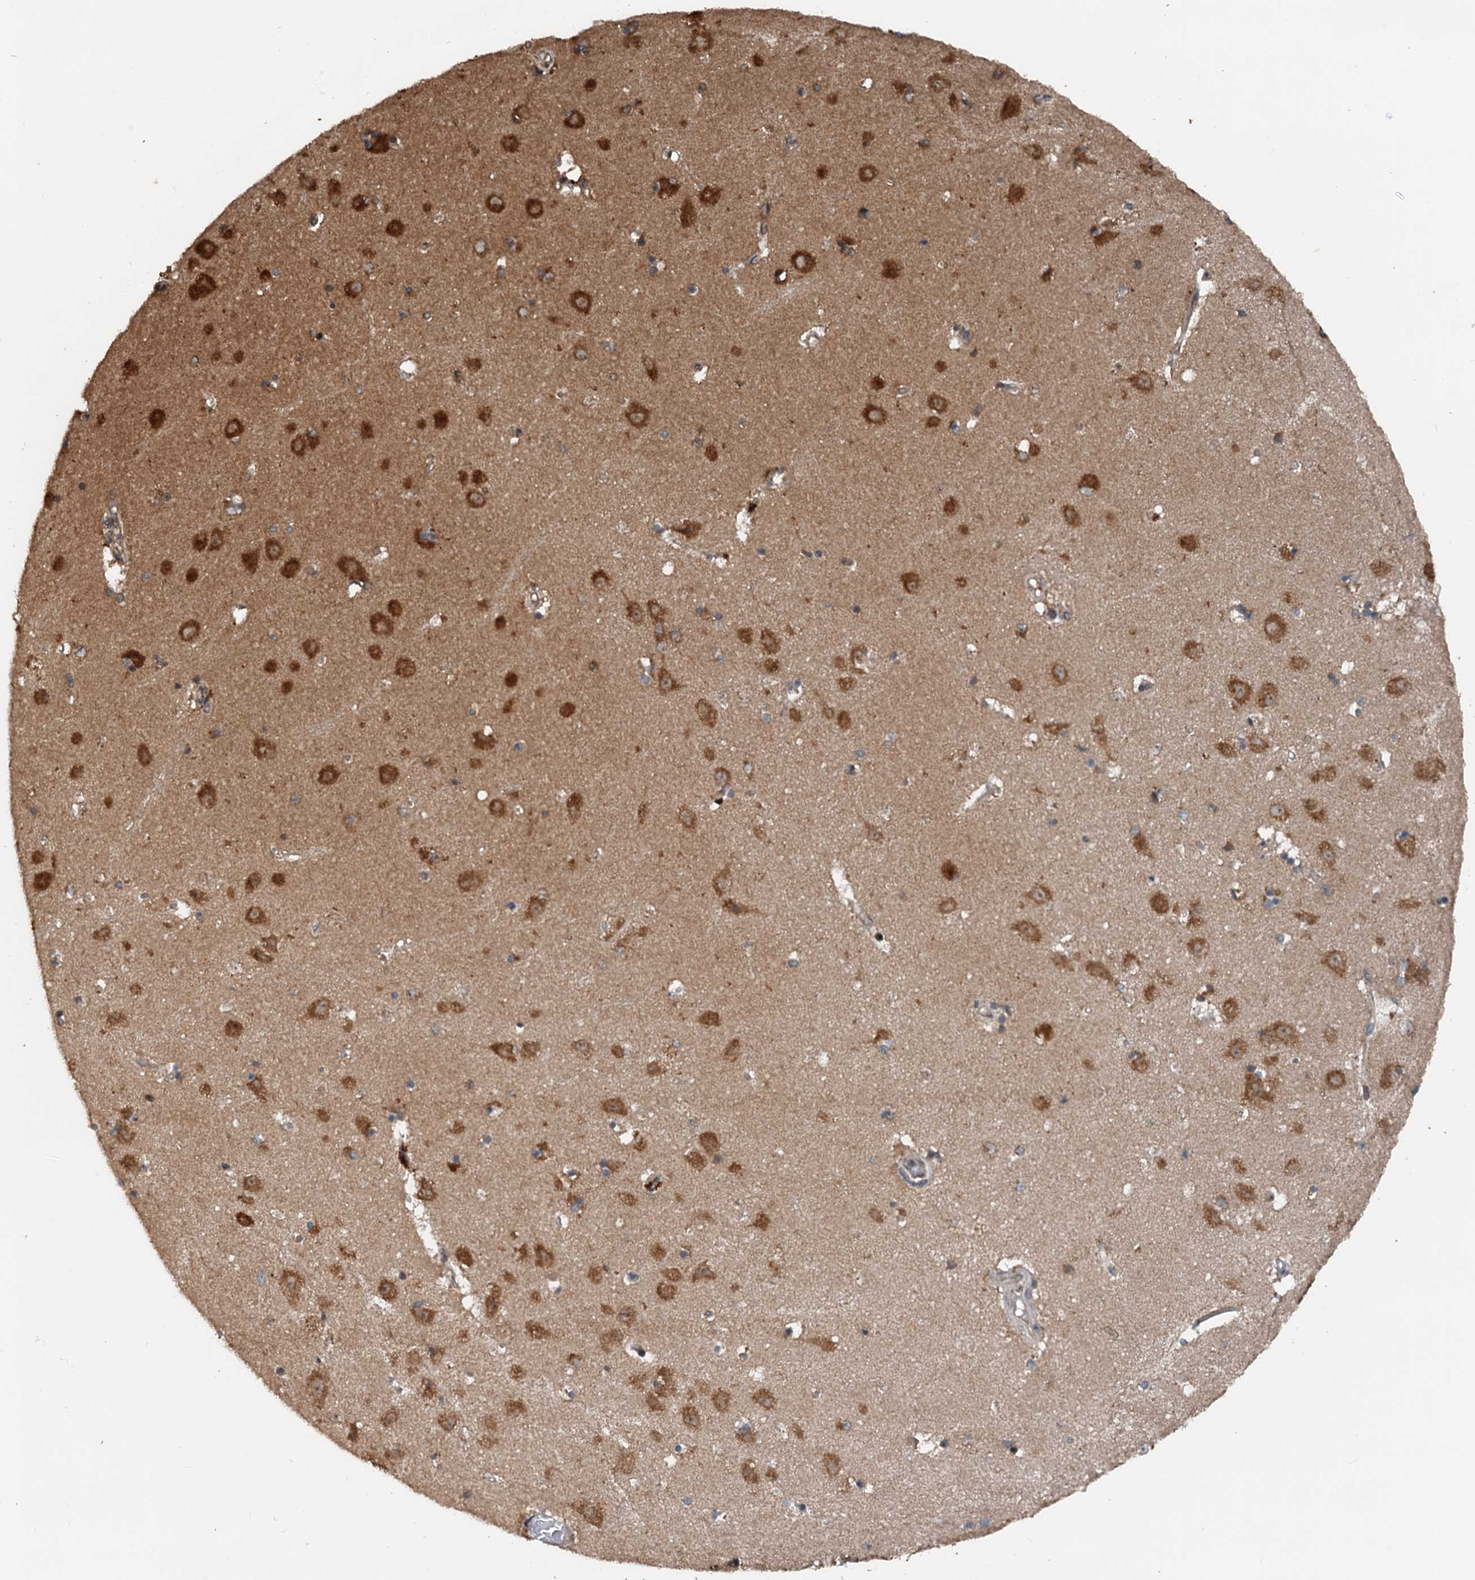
{"staining": {"intensity": "moderate", "quantity": "<25%", "location": "cytoplasmic/membranous"}, "tissue": "hippocampus", "cell_type": "Glial cells", "image_type": "normal", "snomed": [{"axis": "morphology", "description": "Normal tissue, NOS"}, {"axis": "topography", "description": "Hippocampus"}], "caption": "Immunohistochemistry (IHC) of unremarkable hippocampus reveals low levels of moderate cytoplasmic/membranous staining in about <25% of glial cells. (DAB IHC with brightfield microscopy, high magnification).", "gene": "N4BP2L2", "patient": {"sex": "female", "age": 52}}